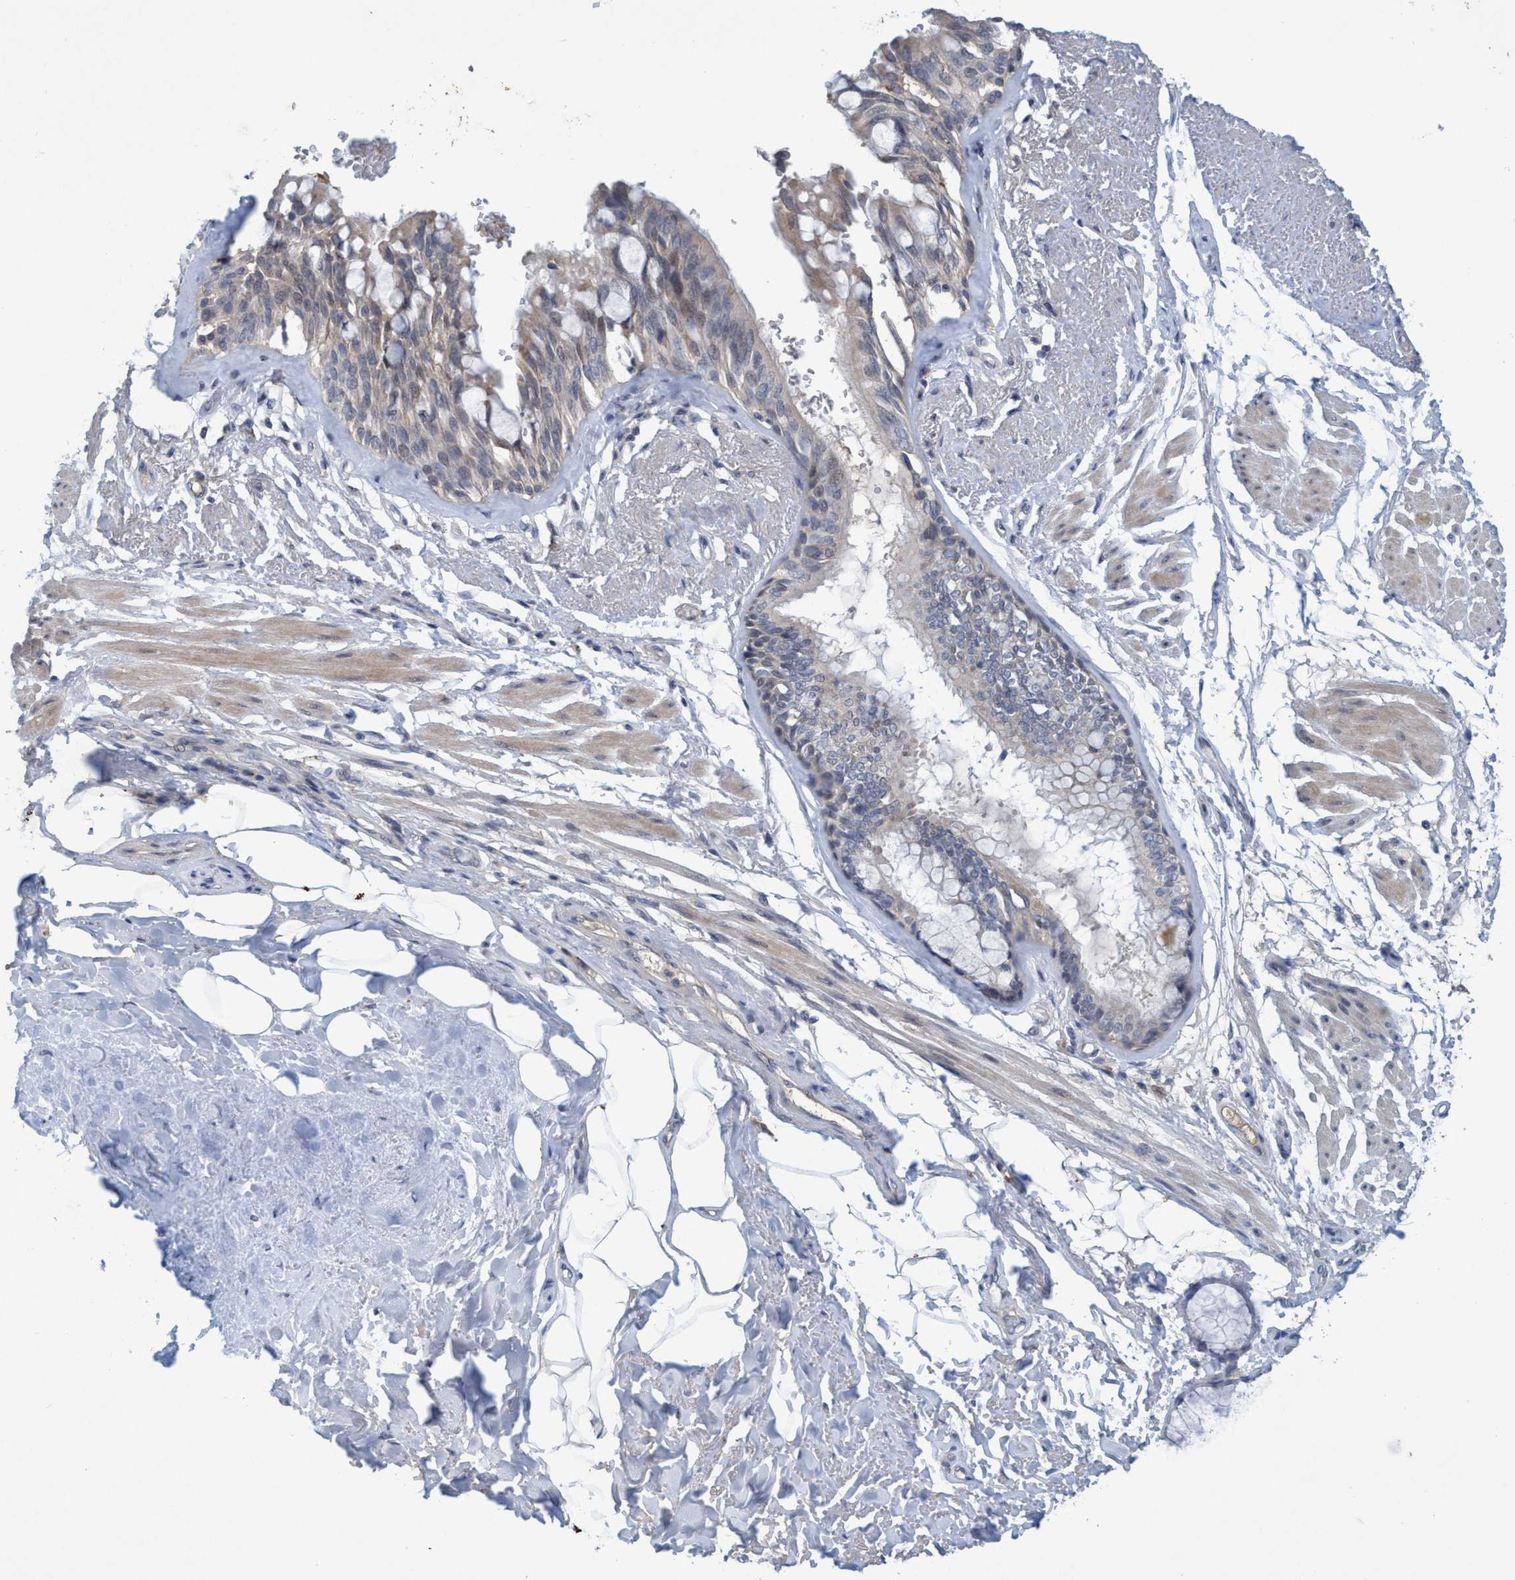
{"staining": {"intensity": "weak", "quantity": "<25%", "location": "cytoplasmic/membranous"}, "tissue": "bronchus", "cell_type": "Respiratory epithelial cells", "image_type": "normal", "snomed": [{"axis": "morphology", "description": "Normal tissue, NOS"}, {"axis": "topography", "description": "Bronchus"}], "caption": "The image reveals no staining of respiratory epithelial cells in unremarkable bronchus.", "gene": "RNF208", "patient": {"sex": "male", "age": 66}}